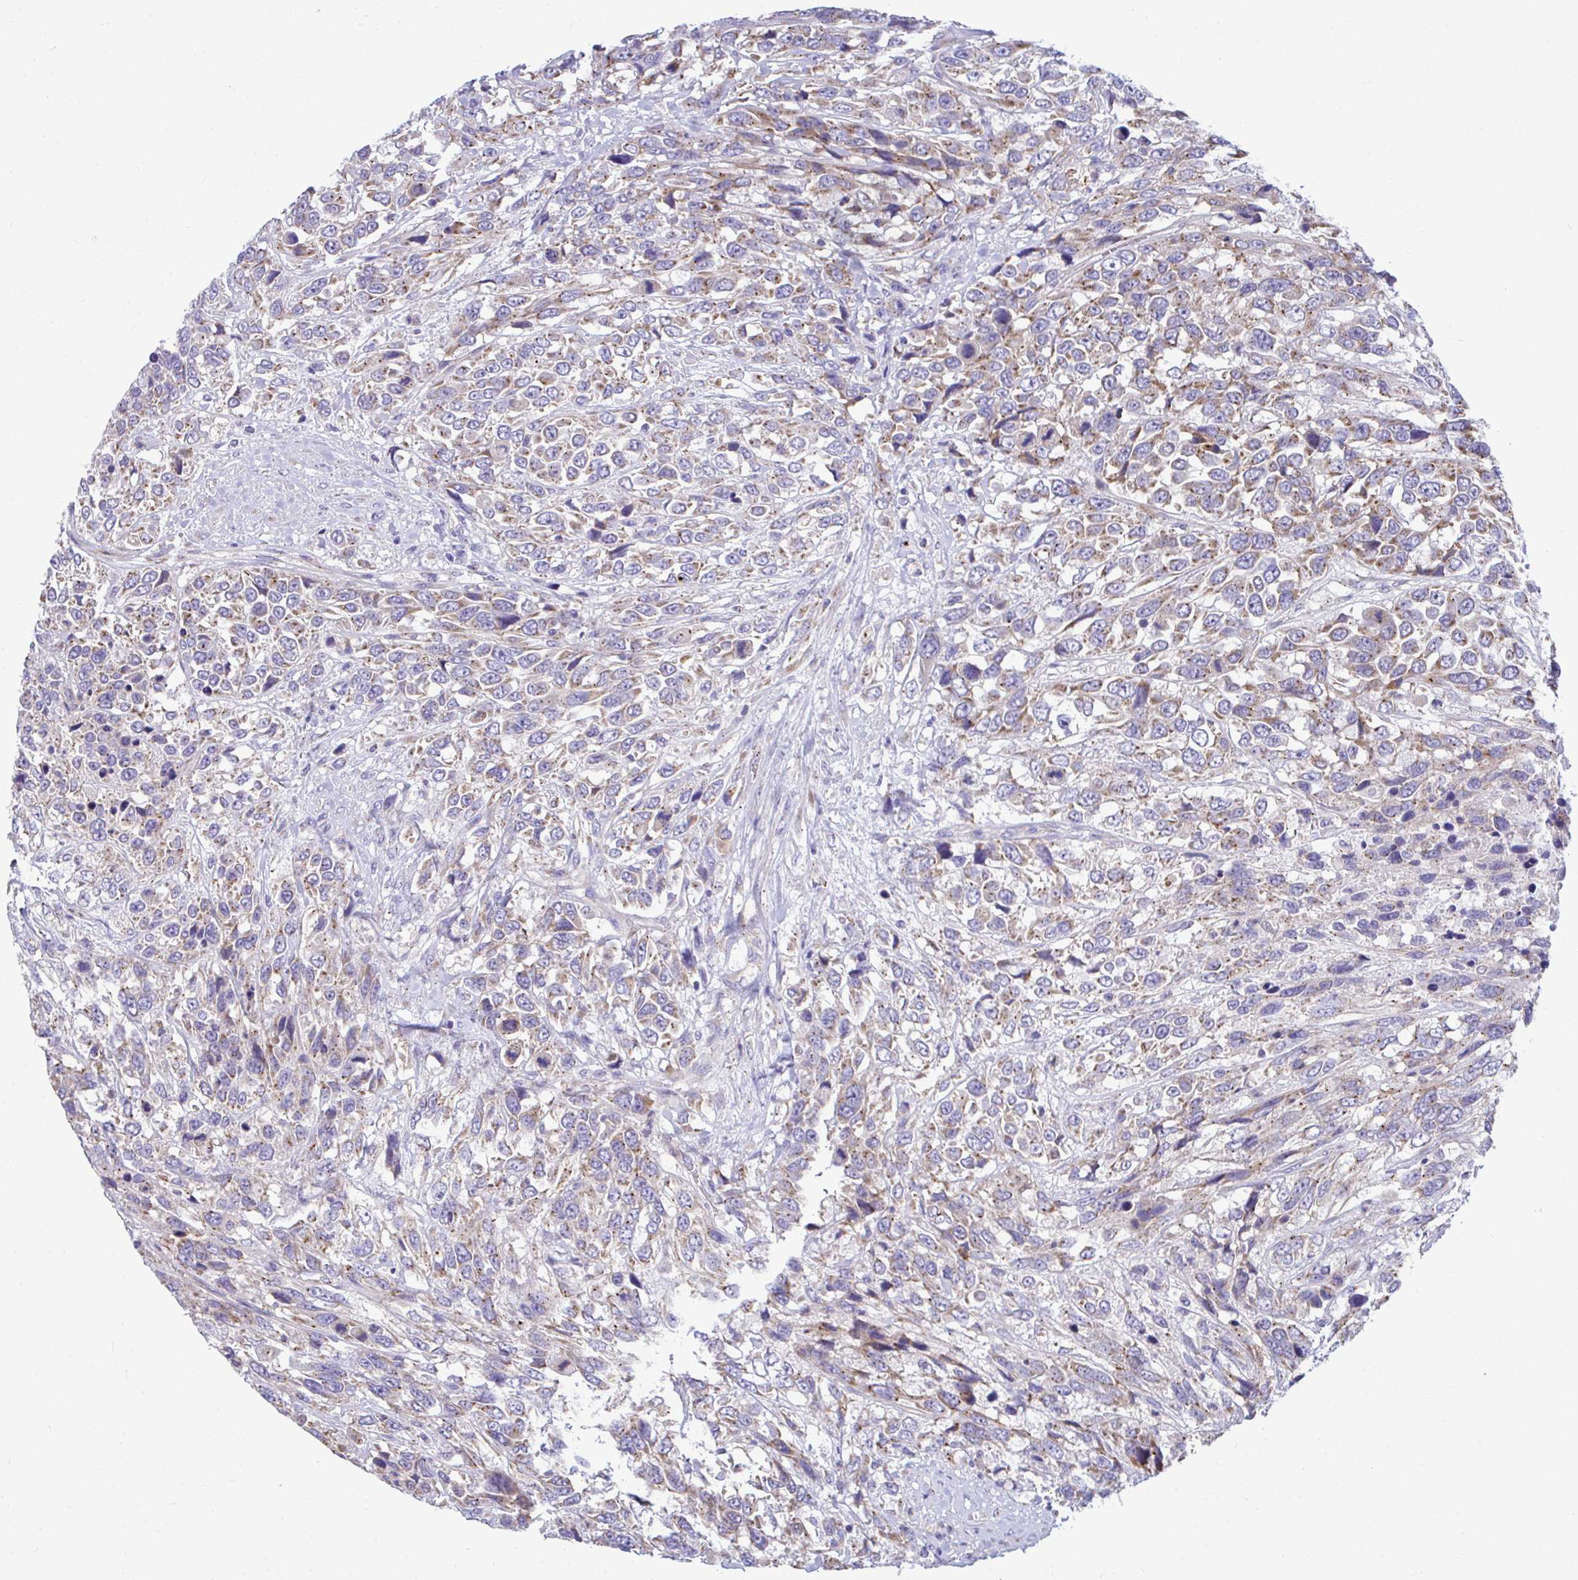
{"staining": {"intensity": "moderate", "quantity": ">75%", "location": "cytoplasmic/membranous"}, "tissue": "urothelial cancer", "cell_type": "Tumor cells", "image_type": "cancer", "snomed": [{"axis": "morphology", "description": "Urothelial carcinoma, High grade"}, {"axis": "topography", "description": "Urinary bladder"}], "caption": "Protein staining of urothelial carcinoma (high-grade) tissue shows moderate cytoplasmic/membranous positivity in approximately >75% of tumor cells.", "gene": "MRPS16", "patient": {"sex": "female", "age": 70}}